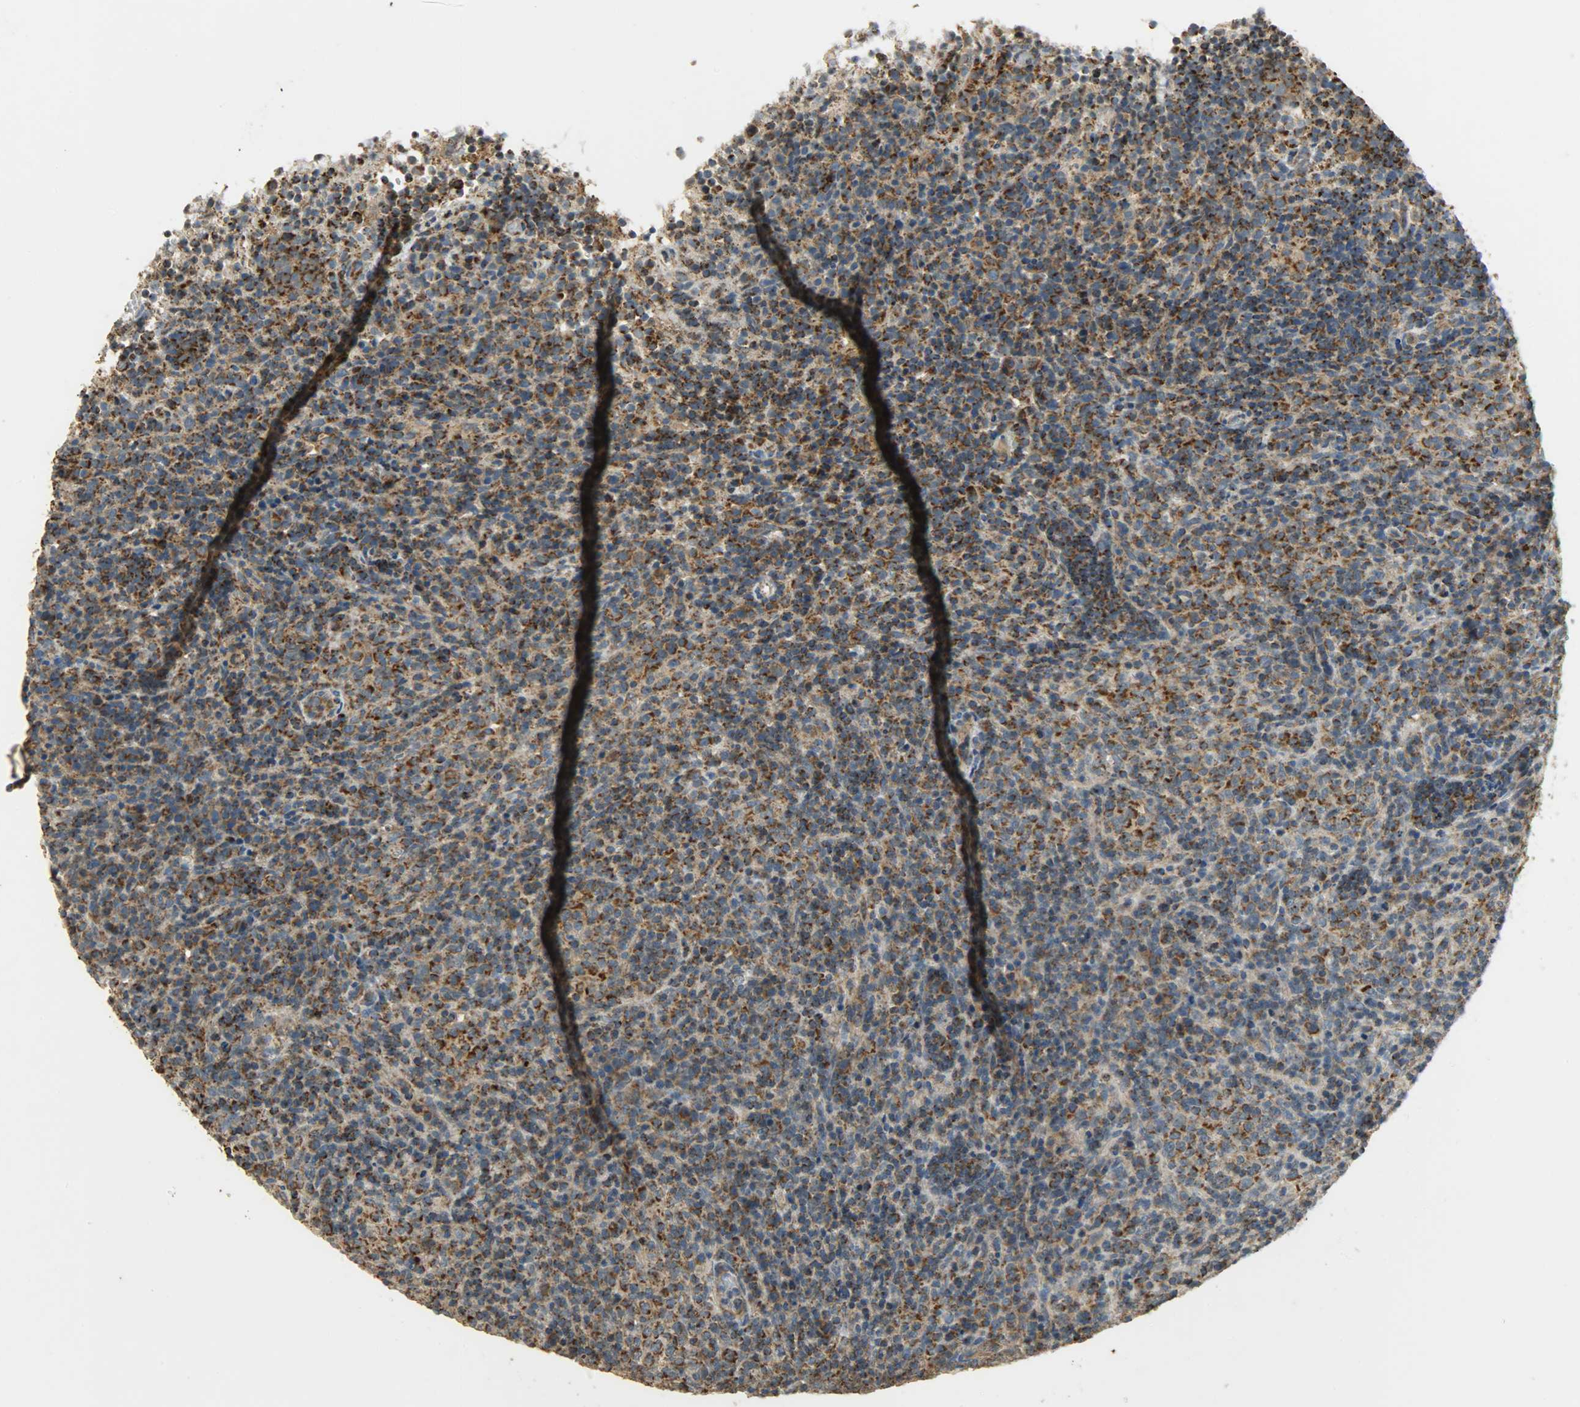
{"staining": {"intensity": "moderate", "quantity": ">75%", "location": "cytoplasmic/membranous"}, "tissue": "lymphoma", "cell_type": "Tumor cells", "image_type": "cancer", "snomed": [{"axis": "morphology", "description": "Malignant lymphoma, non-Hodgkin's type, High grade"}, {"axis": "topography", "description": "Lymph node"}], "caption": "Lymphoma stained for a protein exhibits moderate cytoplasmic/membranous positivity in tumor cells. (Stains: DAB (3,3'-diaminobenzidine) in brown, nuclei in blue, Microscopy: brightfield microscopy at high magnification).", "gene": "HDHD5", "patient": {"sex": "female", "age": 76}}